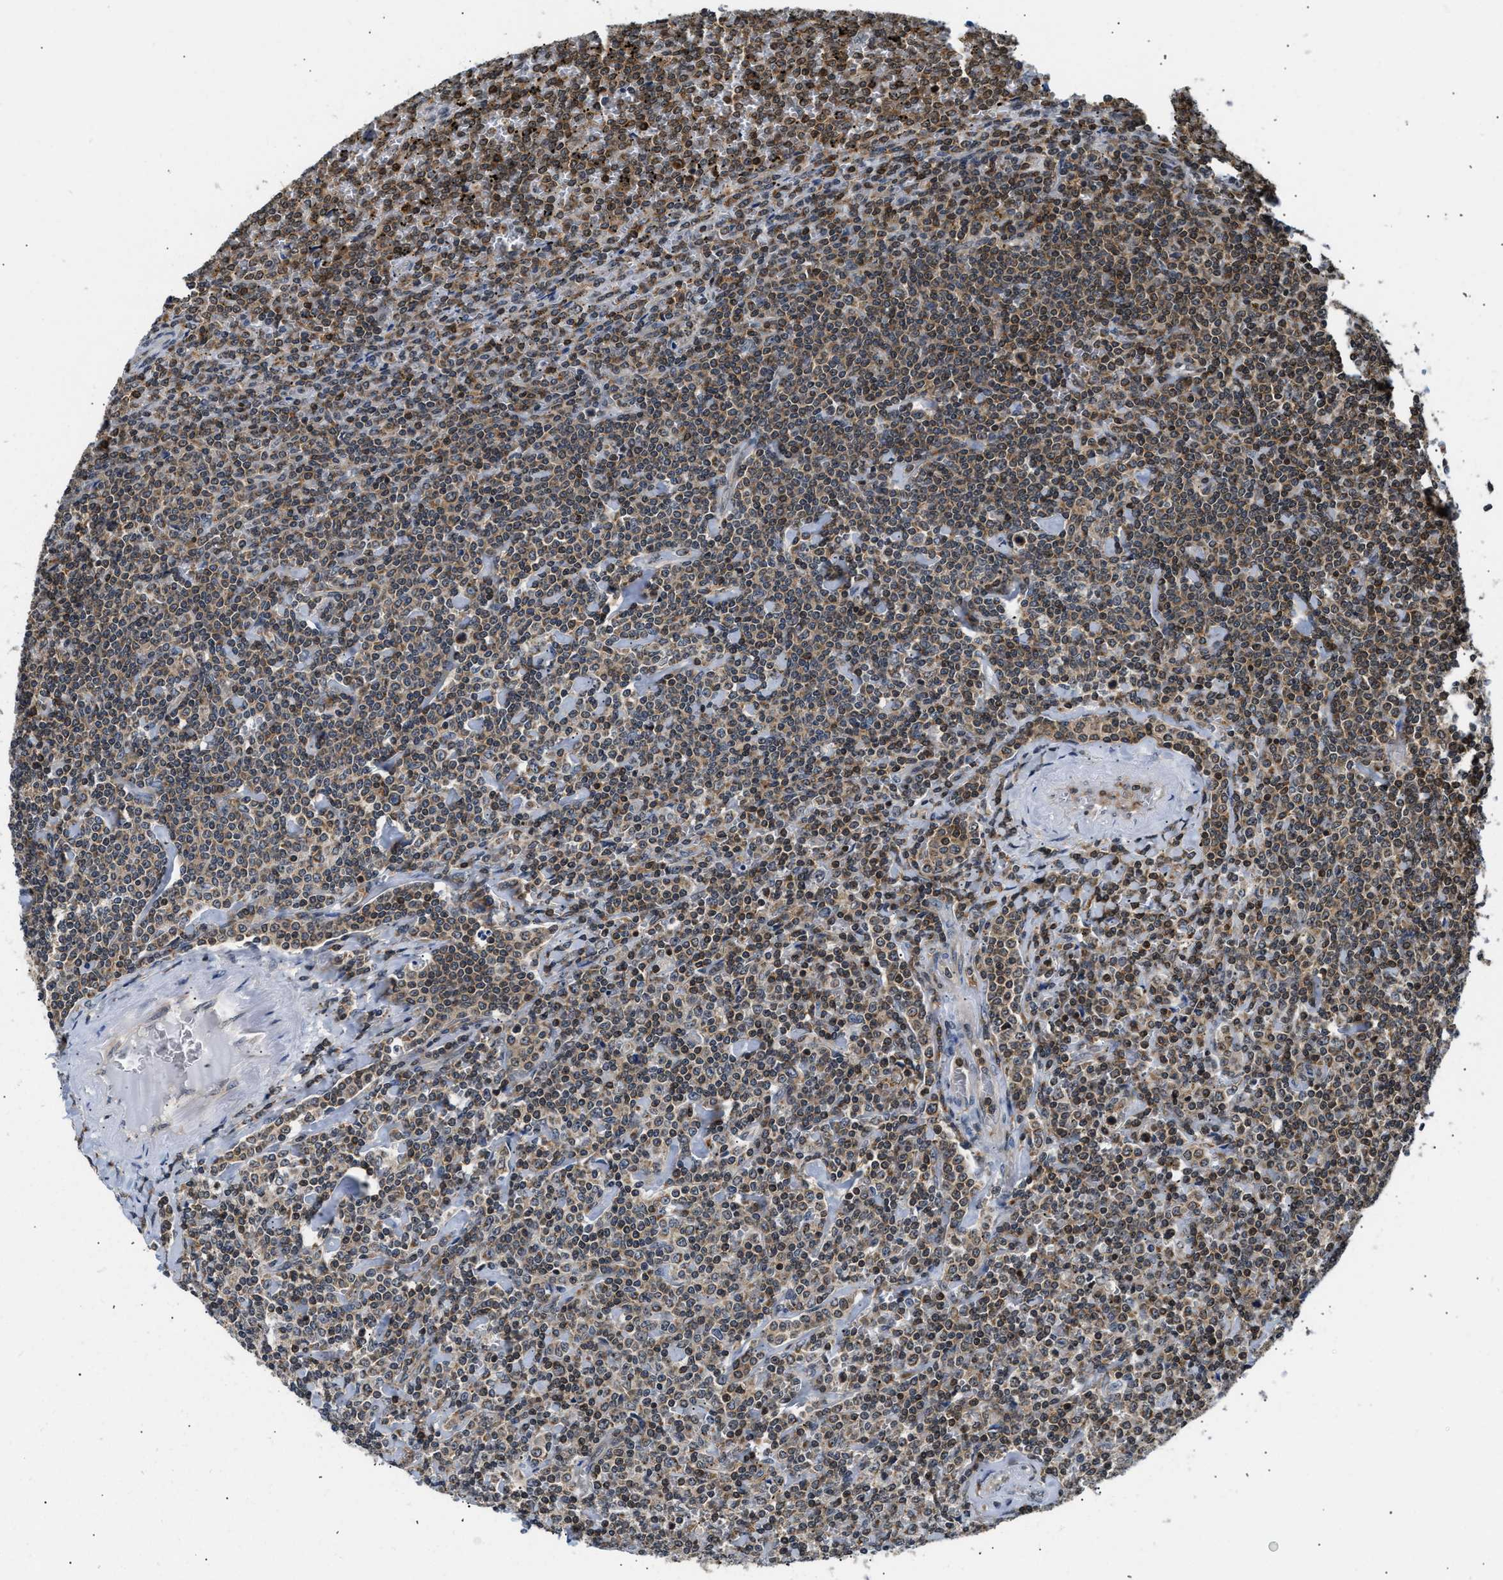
{"staining": {"intensity": "weak", "quantity": ">75%", "location": "cytoplasmic/membranous"}, "tissue": "lymphoma", "cell_type": "Tumor cells", "image_type": "cancer", "snomed": [{"axis": "morphology", "description": "Malignant lymphoma, non-Hodgkin's type, Low grade"}, {"axis": "topography", "description": "Spleen"}], "caption": "The micrograph reveals a brown stain indicating the presence of a protein in the cytoplasmic/membranous of tumor cells in lymphoma.", "gene": "STK10", "patient": {"sex": "female", "age": 19}}